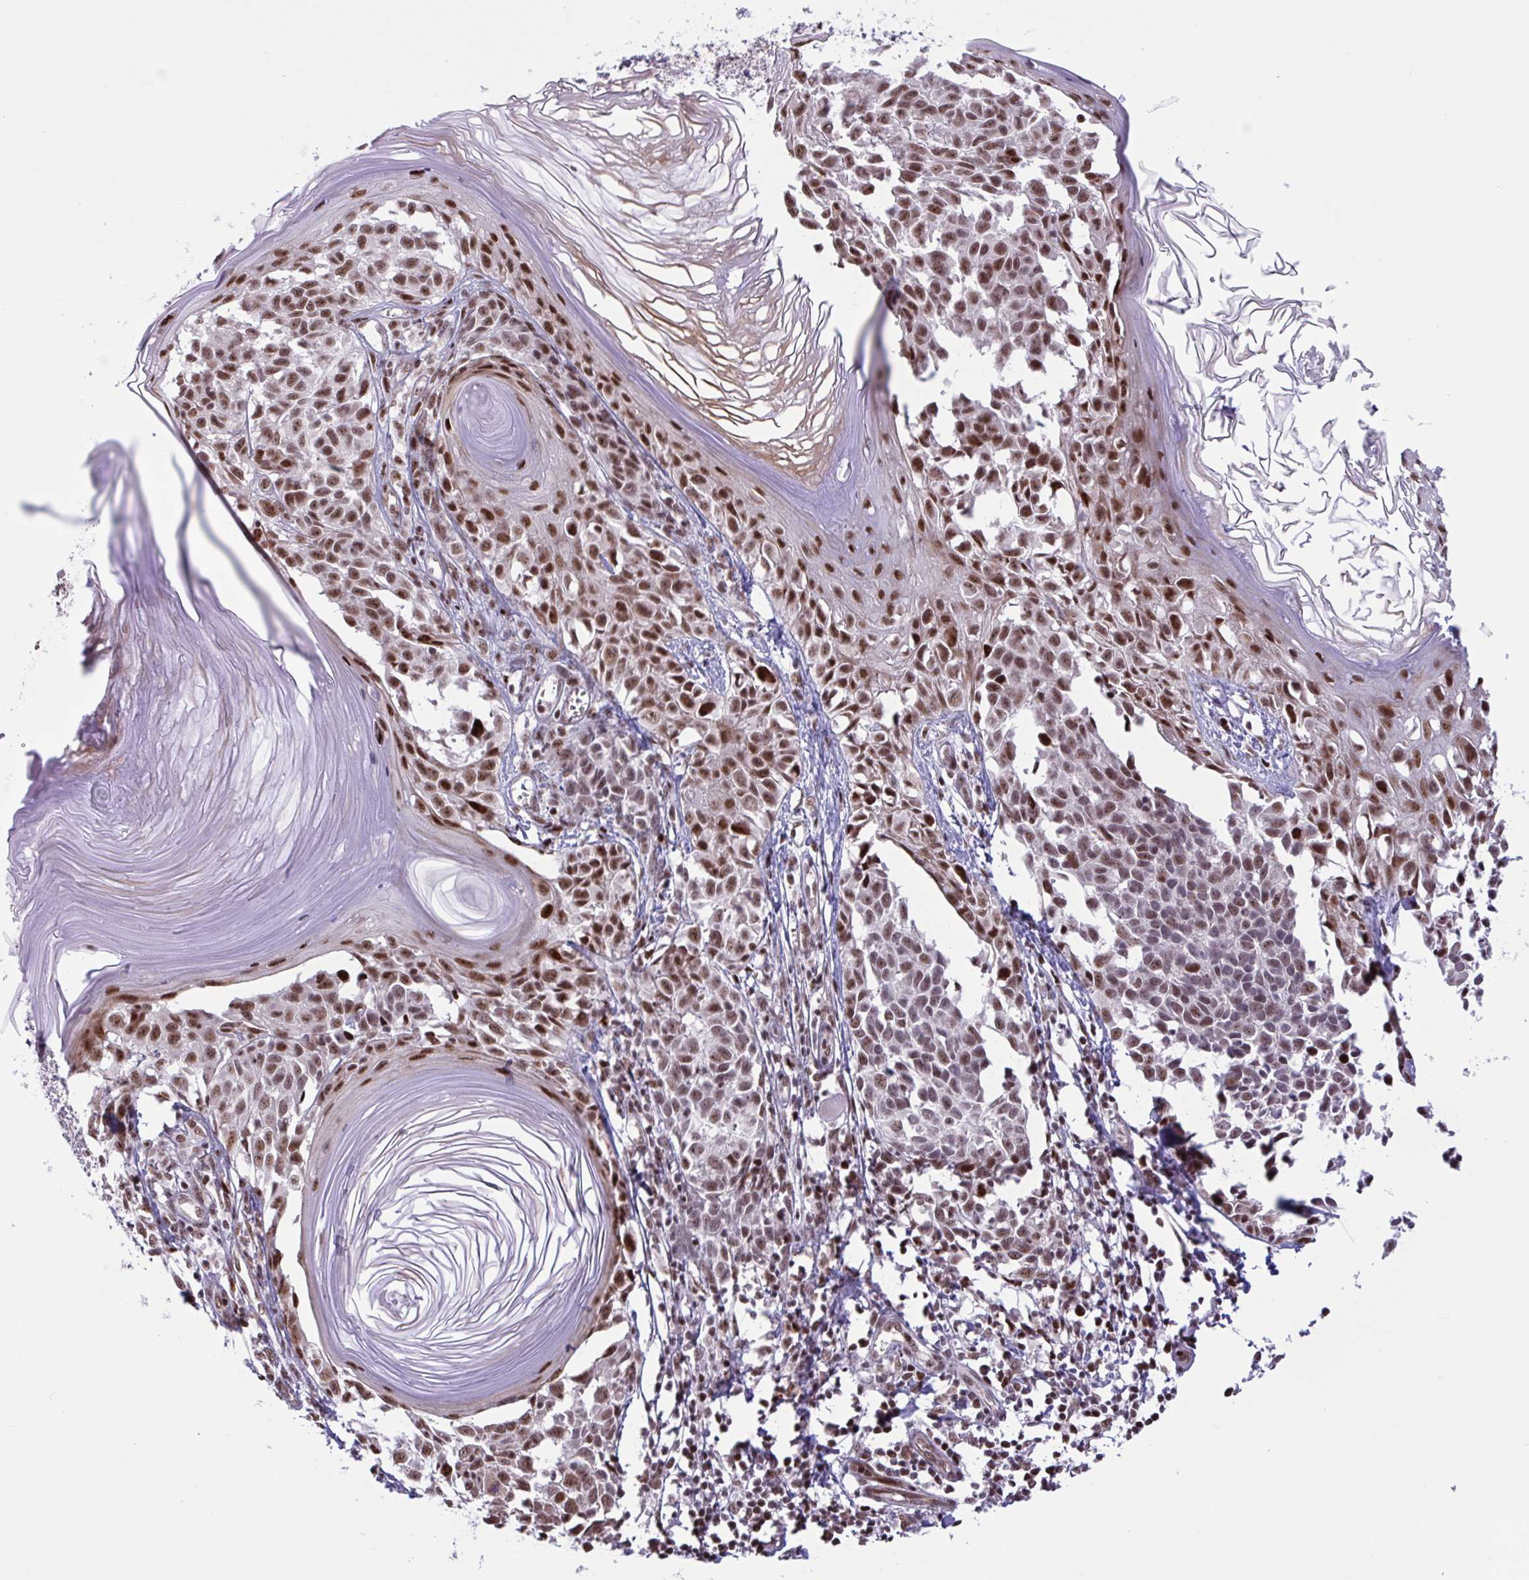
{"staining": {"intensity": "moderate", "quantity": ">75%", "location": "nuclear"}, "tissue": "melanoma", "cell_type": "Tumor cells", "image_type": "cancer", "snomed": [{"axis": "morphology", "description": "Malignant melanoma, NOS"}, {"axis": "topography", "description": "Skin"}], "caption": "Tumor cells display moderate nuclear expression in about >75% of cells in melanoma.", "gene": "RBL1", "patient": {"sex": "male", "age": 73}}